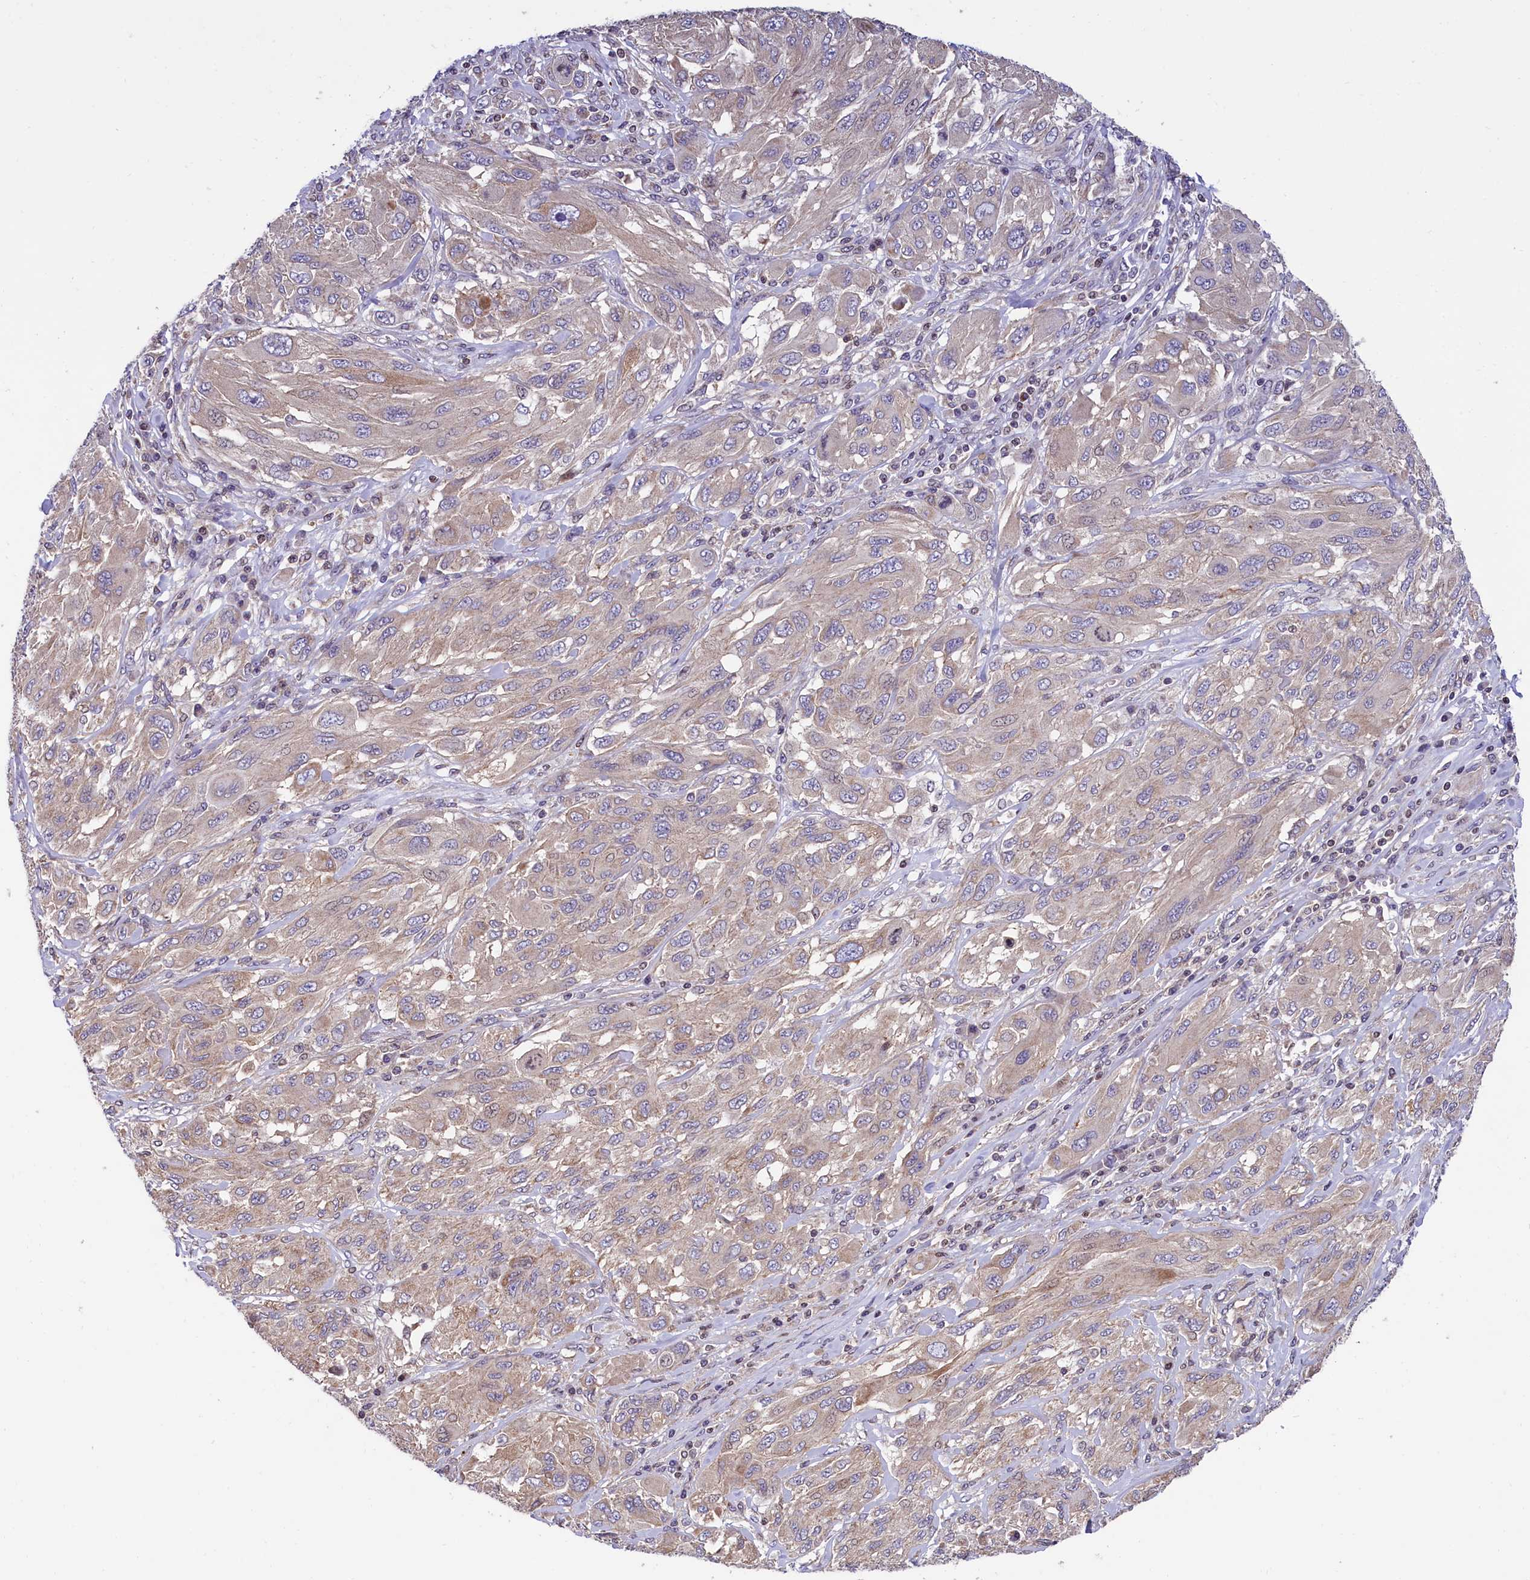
{"staining": {"intensity": "weak", "quantity": ">75%", "location": "cytoplasmic/membranous"}, "tissue": "melanoma", "cell_type": "Tumor cells", "image_type": "cancer", "snomed": [{"axis": "morphology", "description": "Malignant melanoma, NOS"}, {"axis": "topography", "description": "Skin"}], "caption": "Protein staining by immunohistochemistry displays weak cytoplasmic/membranous positivity in approximately >75% of tumor cells in melanoma.", "gene": "ZNF2", "patient": {"sex": "female", "age": 91}}